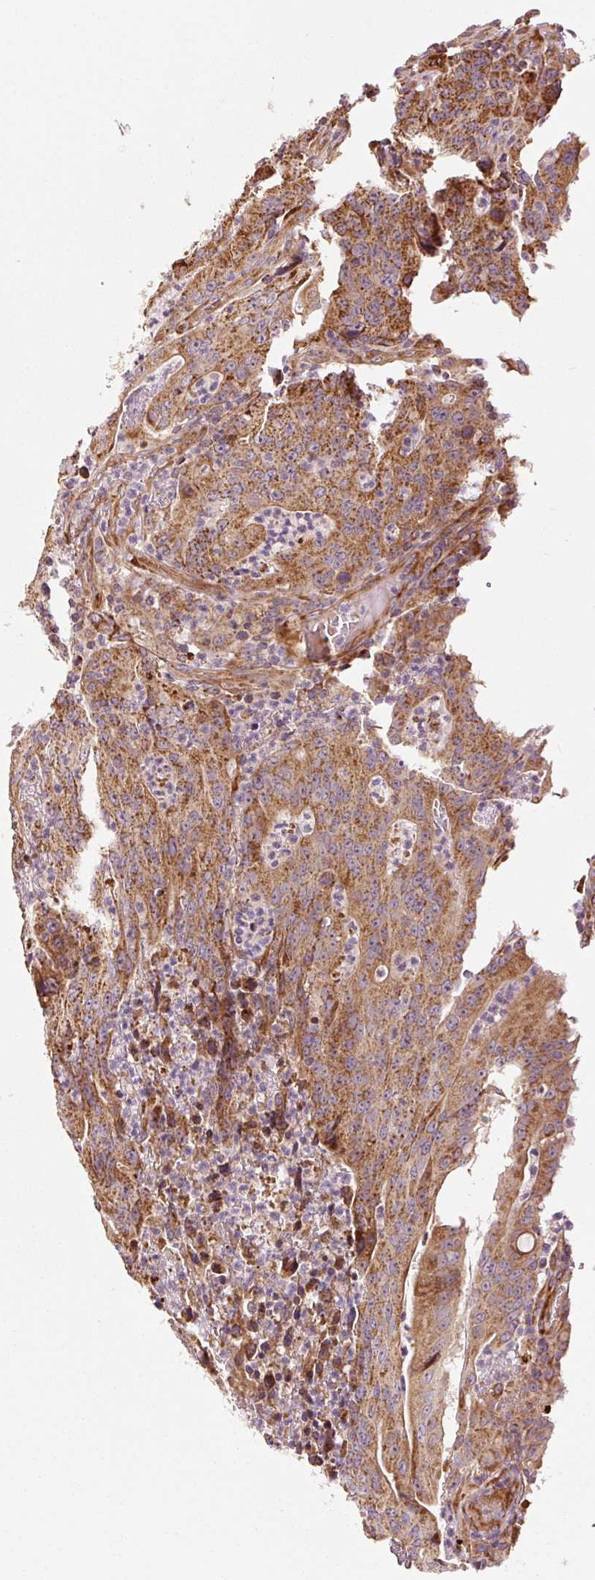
{"staining": {"intensity": "moderate", "quantity": ">75%", "location": "cytoplasmic/membranous"}, "tissue": "colorectal cancer", "cell_type": "Tumor cells", "image_type": "cancer", "snomed": [{"axis": "morphology", "description": "Adenocarcinoma, NOS"}, {"axis": "topography", "description": "Colon"}], "caption": "Protein staining of adenocarcinoma (colorectal) tissue demonstrates moderate cytoplasmic/membranous staining in about >75% of tumor cells.", "gene": "ISCU", "patient": {"sex": "male", "age": 83}}